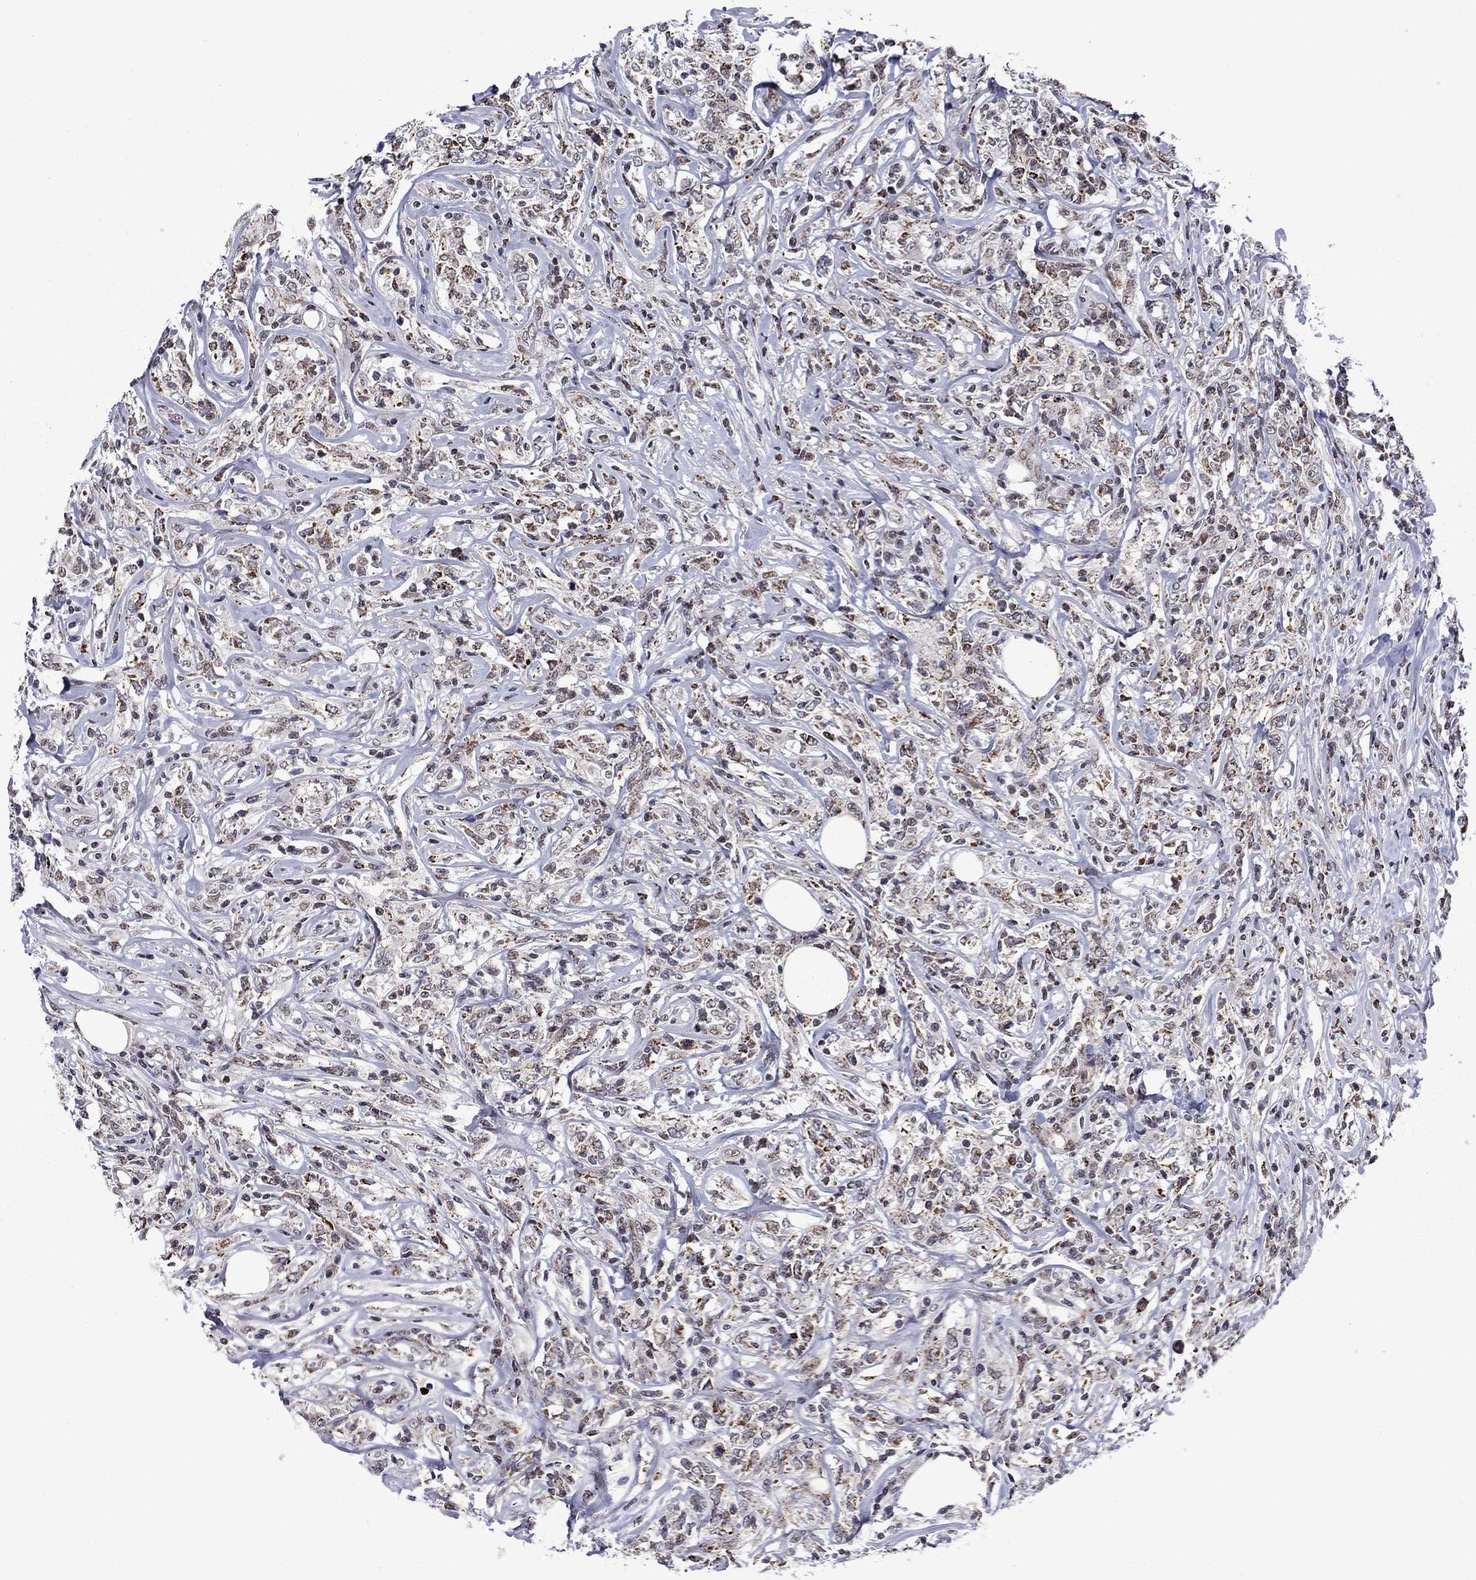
{"staining": {"intensity": "weak", "quantity": "<25%", "location": "nuclear"}, "tissue": "lymphoma", "cell_type": "Tumor cells", "image_type": "cancer", "snomed": [{"axis": "morphology", "description": "Malignant lymphoma, non-Hodgkin's type, High grade"}, {"axis": "topography", "description": "Lymph node"}], "caption": "This is an IHC image of human malignant lymphoma, non-Hodgkin's type (high-grade). There is no staining in tumor cells.", "gene": "SURF2", "patient": {"sex": "female", "age": 84}}